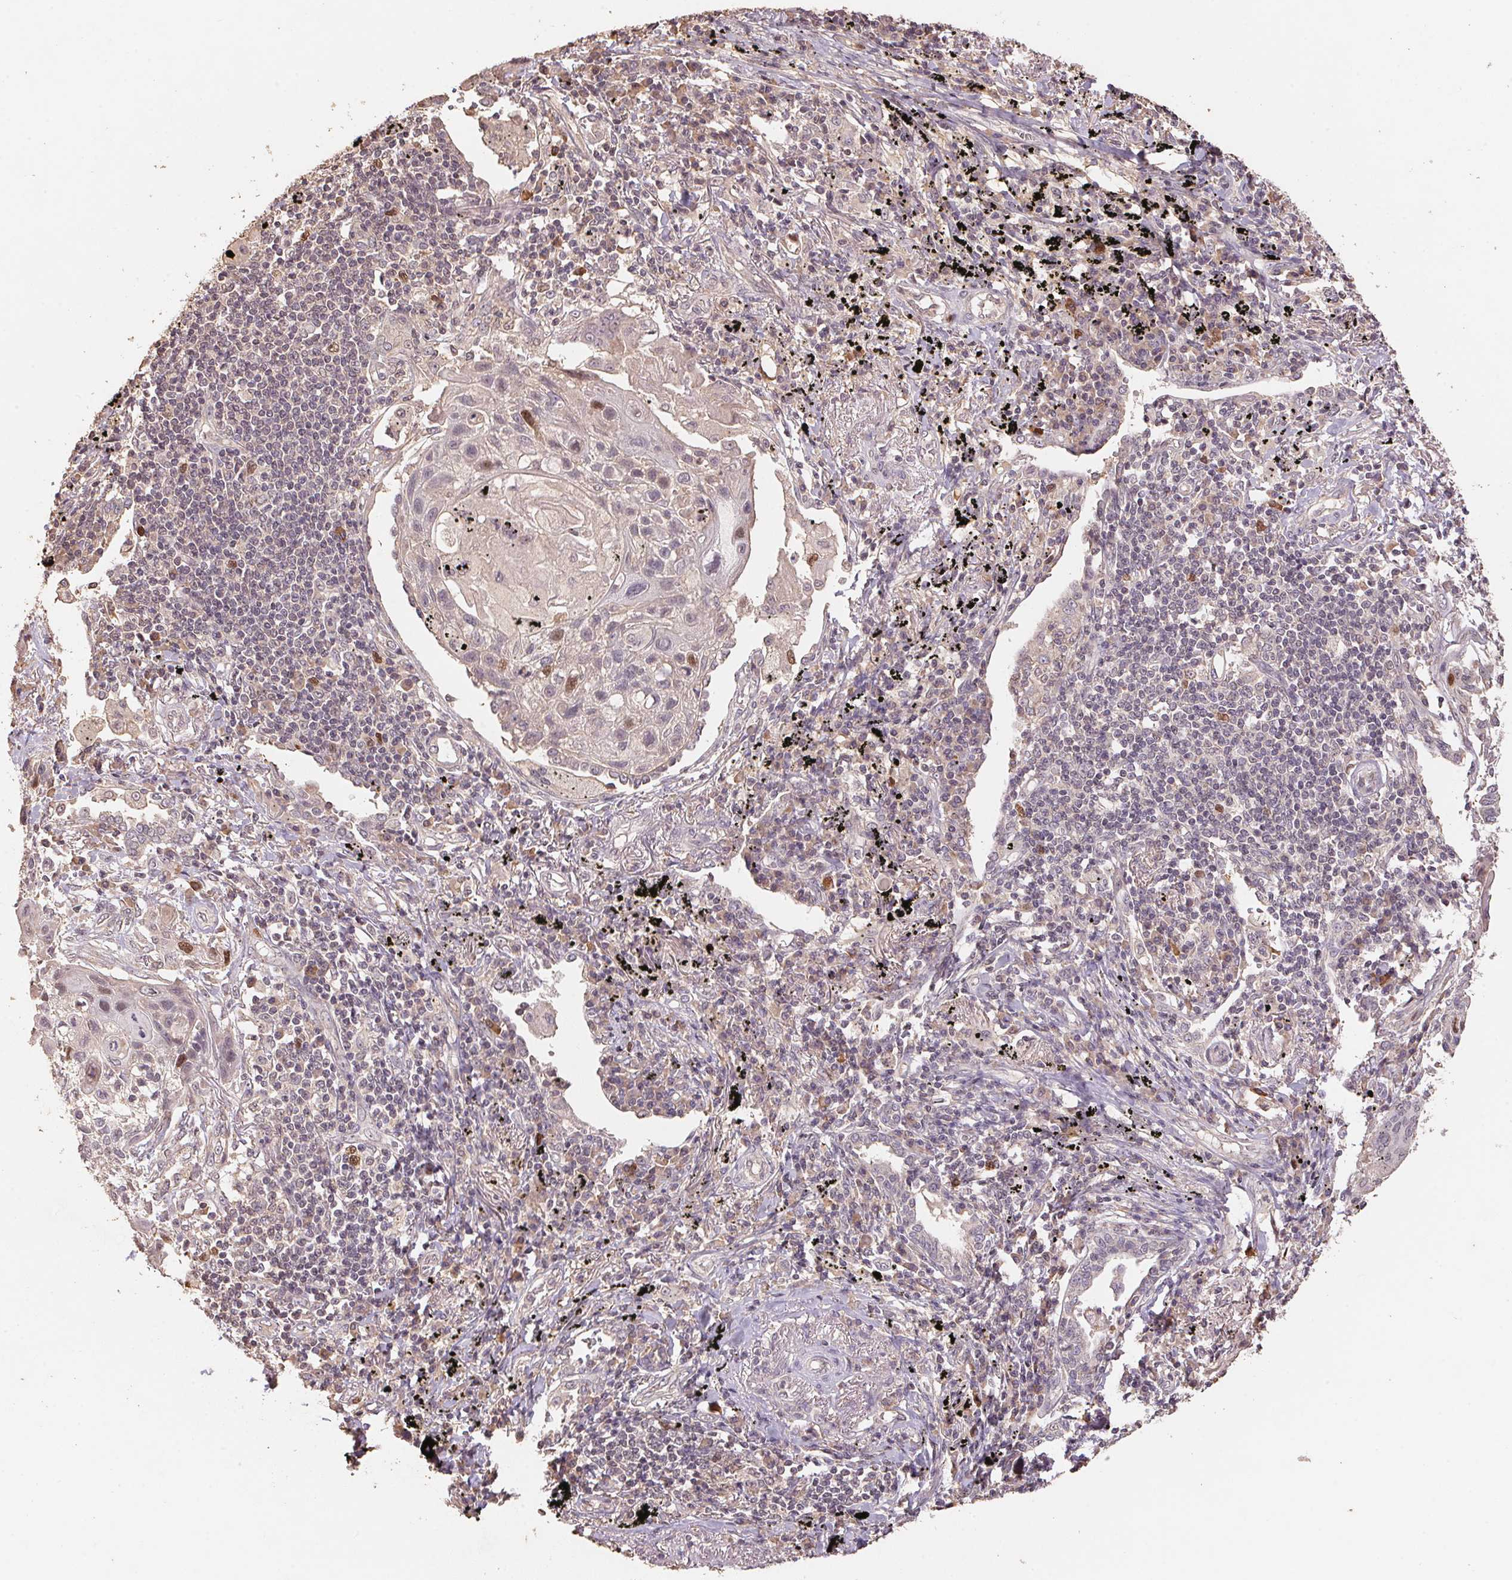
{"staining": {"intensity": "moderate", "quantity": "<25%", "location": "nuclear"}, "tissue": "lung cancer", "cell_type": "Tumor cells", "image_type": "cancer", "snomed": [{"axis": "morphology", "description": "Squamous cell carcinoma, NOS"}, {"axis": "topography", "description": "Lung"}], "caption": "Protein staining of squamous cell carcinoma (lung) tissue demonstrates moderate nuclear staining in approximately <25% of tumor cells.", "gene": "CENPF", "patient": {"sex": "male", "age": 78}}